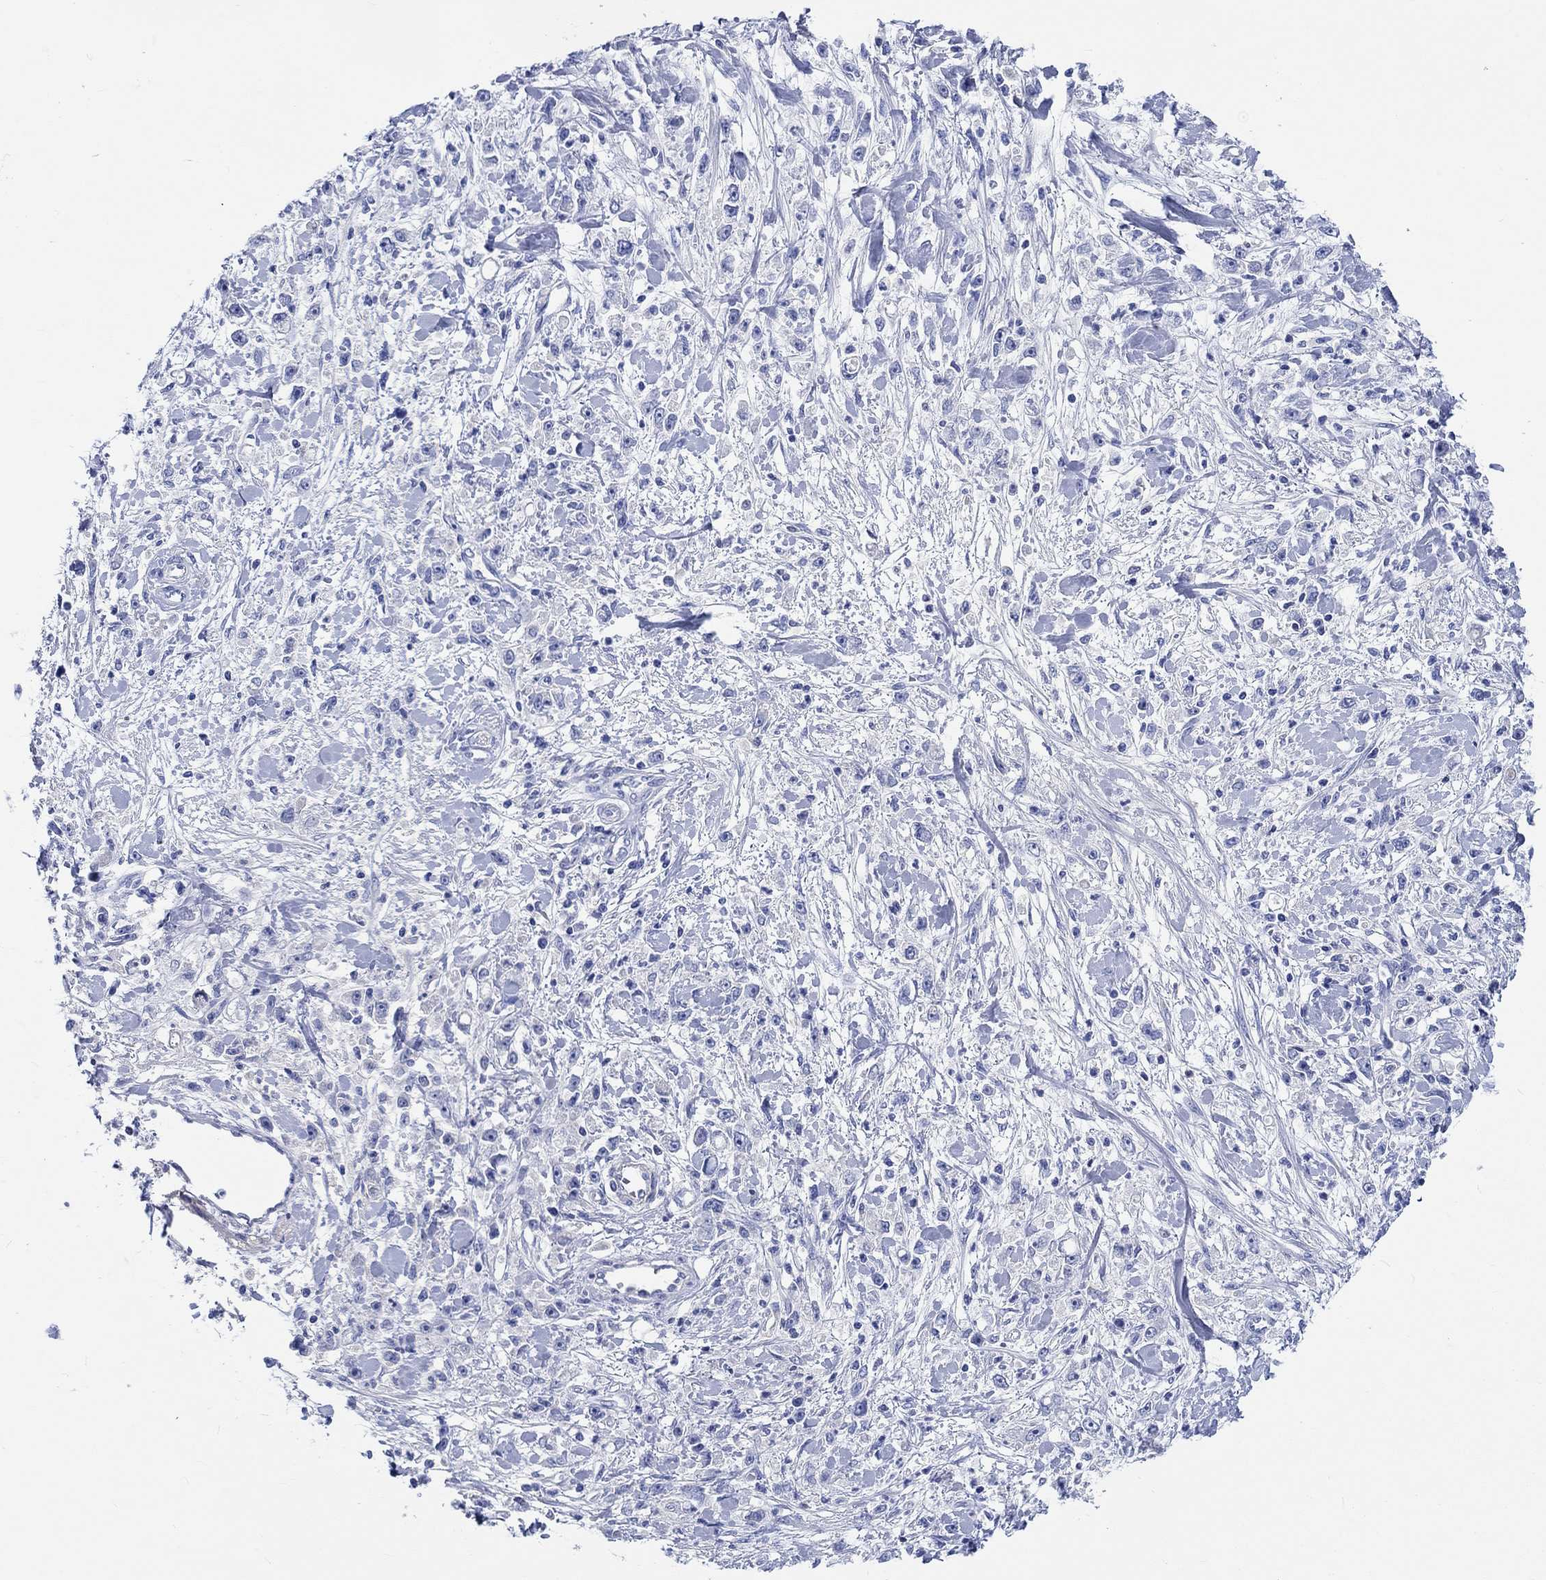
{"staining": {"intensity": "negative", "quantity": "none", "location": "none"}, "tissue": "stomach cancer", "cell_type": "Tumor cells", "image_type": "cancer", "snomed": [{"axis": "morphology", "description": "Adenocarcinoma, NOS"}, {"axis": "topography", "description": "Stomach"}], "caption": "Tumor cells are negative for protein expression in human stomach adenocarcinoma.", "gene": "SHISA4", "patient": {"sex": "female", "age": 59}}